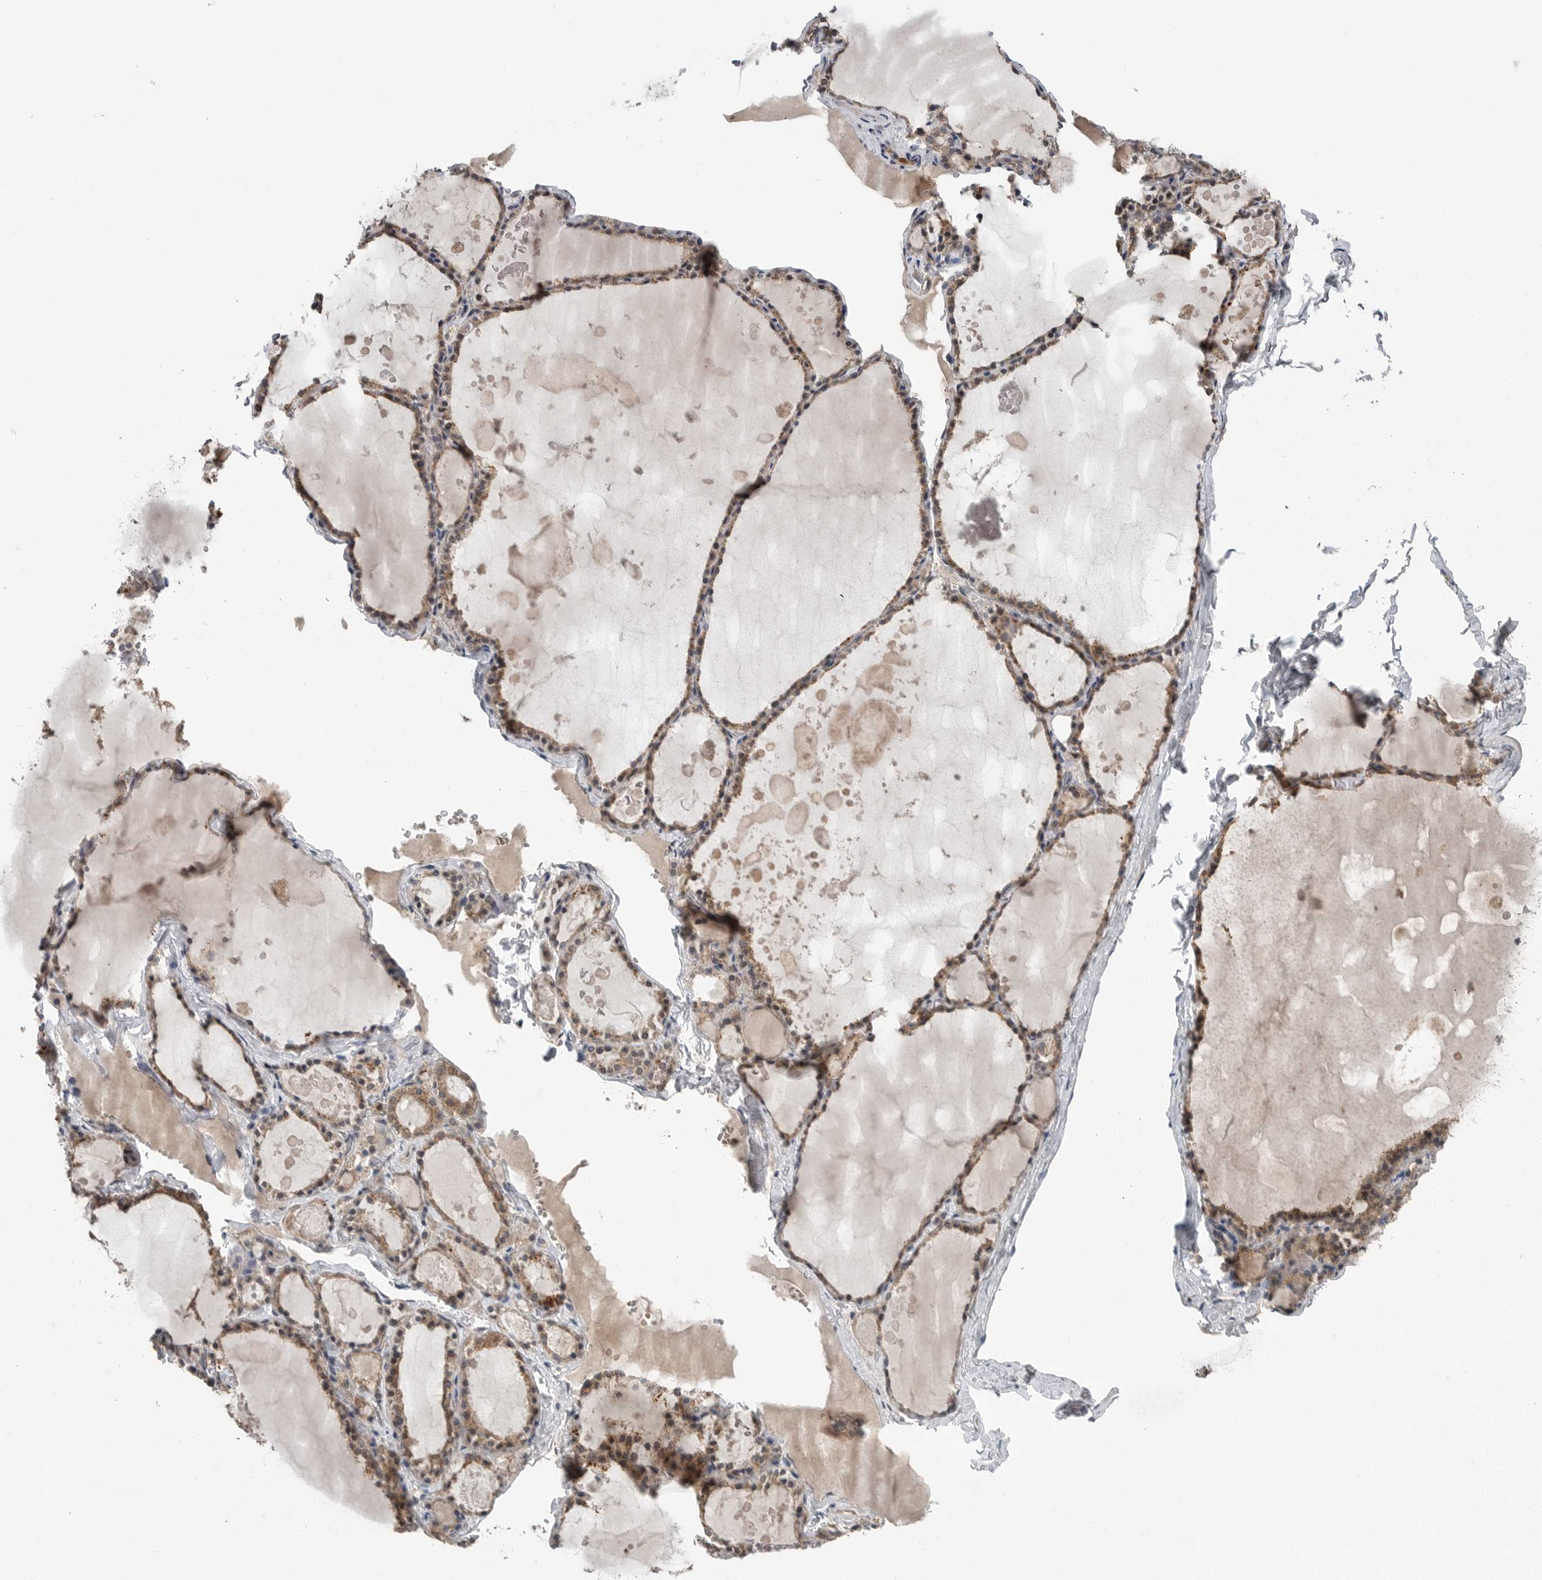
{"staining": {"intensity": "moderate", "quantity": ">75%", "location": "cytoplasmic/membranous"}, "tissue": "thyroid gland", "cell_type": "Glandular cells", "image_type": "normal", "snomed": [{"axis": "morphology", "description": "Normal tissue, NOS"}, {"axis": "topography", "description": "Thyroid gland"}], "caption": "Thyroid gland stained for a protein (brown) reveals moderate cytoplasmic/membranous positive staining in approximately >75% of glandular cells.", "gene": "SCP2", "patient": {"sex": "male", "age": 56}}